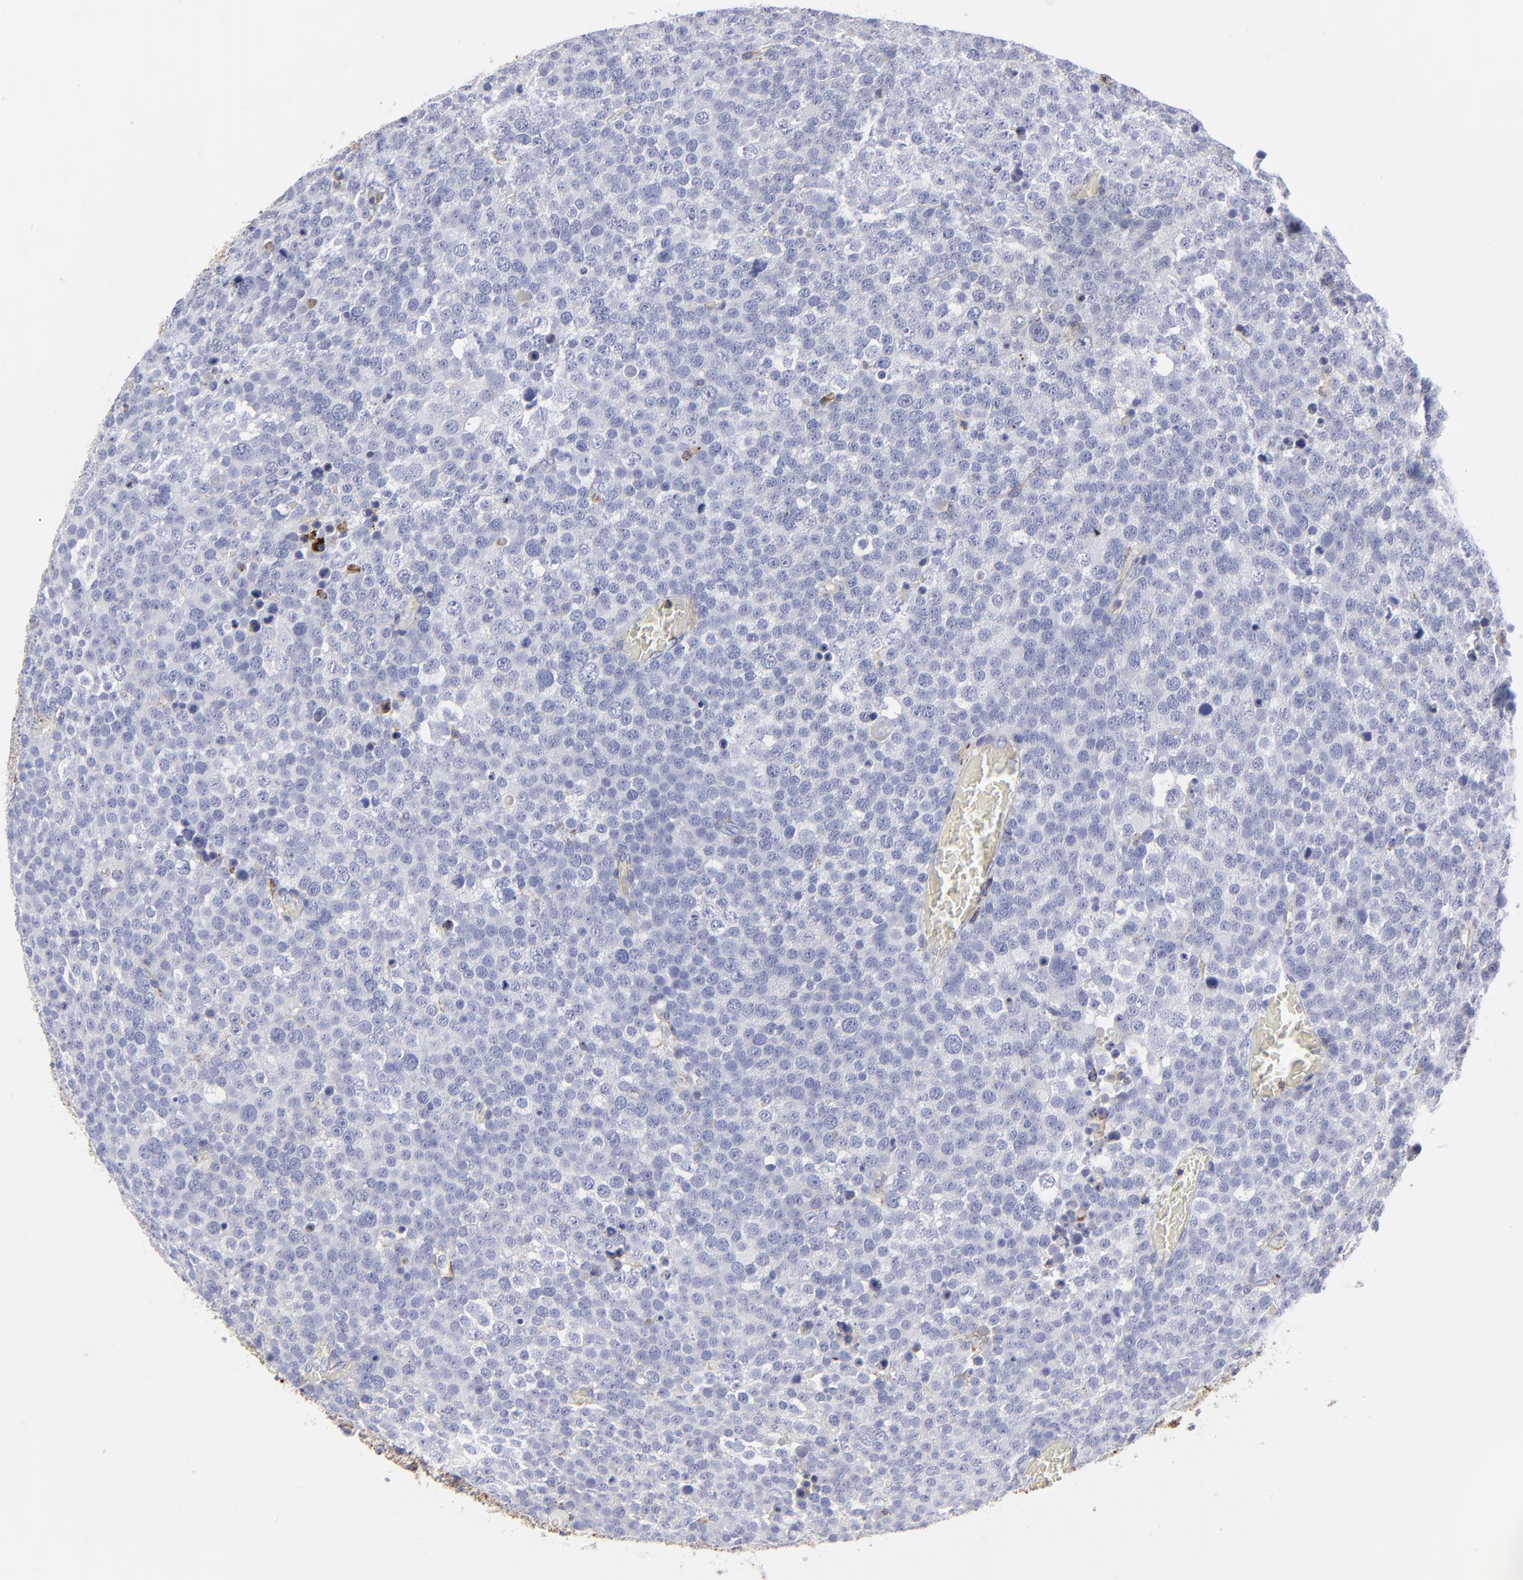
{"staining": {"intensity": "negative", "quantity": "none", "location": "none"}, "tissue": "testis cancer", "cell_type": "Tumor cells", "image_type": "cancer", "snomed": [{"axis": "morphology", "description": "Seminoma, NOS"}, {"axis": "topography", "description": "Testis"}], "caption": "This is a micrograph of immunohistochemistry staining of testis cancer (seminoma), which shows no positivity in tumor cells. (DAB IHC, high magnification).", "gene": "ANXA6", "patient": {"sex": "male", "age": 71}}